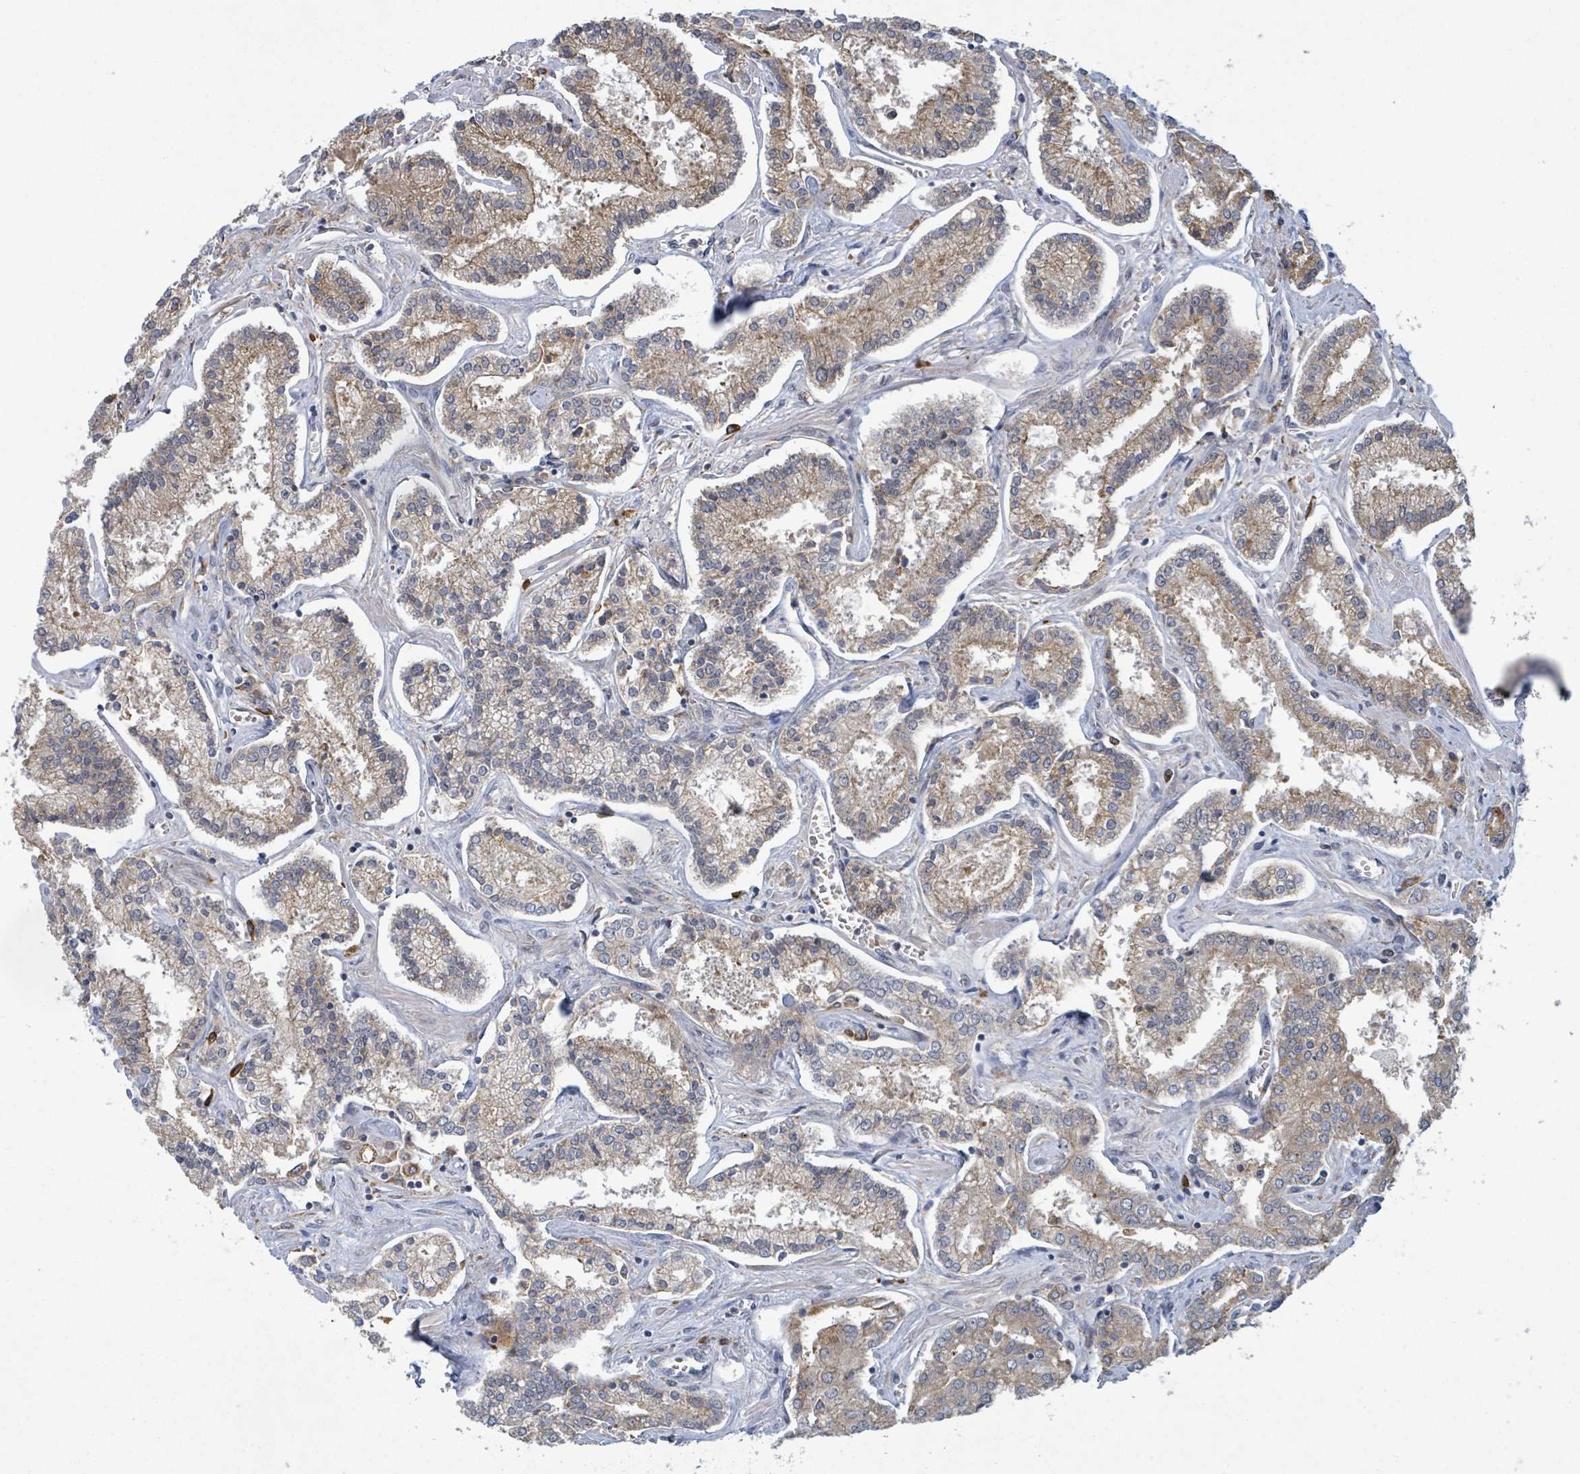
{"staining": {"intensity": "weak", "quantity": "25%-75%", "location": "cytoplasmic/membranous"}, "tissue": "prostate cancer", "cell_type": "Tumor cells", "image_type": "cancer", "snomed": [{"axis": "morphology", "description": "Adenocarcinoma, High grade"}, {"axis": "topography", "description": "Prostate"}], "caption": "Immunohistochemical staining of human prostate cancer (high-grade adenocarcinoma) displays weak cytoplasmic/membranous protein positivity in about 25%-75% of tumor cells.", "gene": "SHROOM2", "patient": {"sex": "male", "age": 71}}